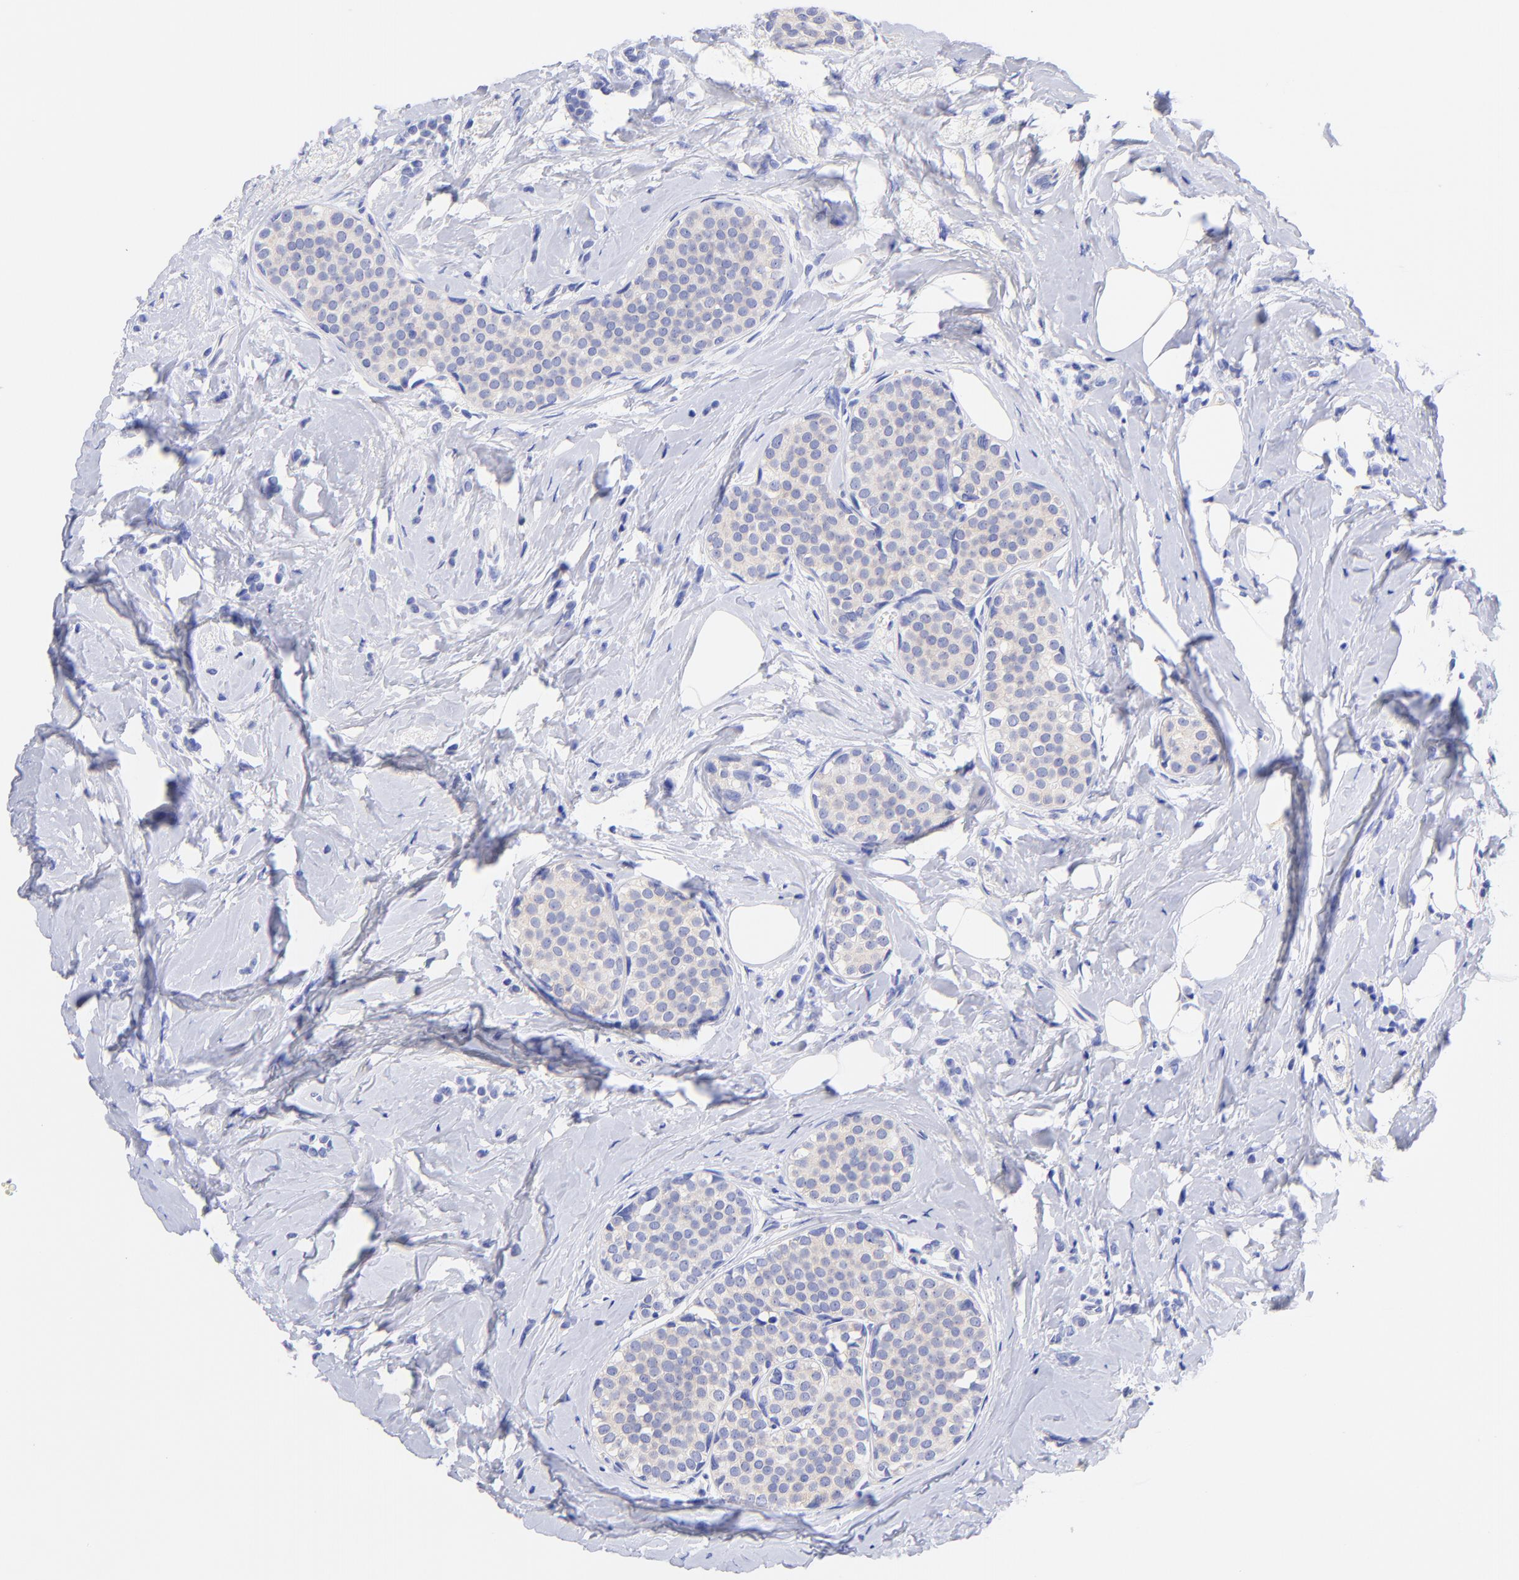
{"staining": {"intensity": "negative", "quantity": "none", "location": "none"}, "tissue": "breast cancer", "cell_type": "Tumor cells", "image_type": "cancer", "snomed": [{"axis": "morphology", "description": "Lobular carcinoma"}, {"axis": "topography", "description": "Breast"}], "caption": "Photomicrograph shows no significant protein positivity in tumor cells of breast cancer (lobular carcinoma).", "gene": "GPHN", "patient": {"sex": "female", "age": 64}}